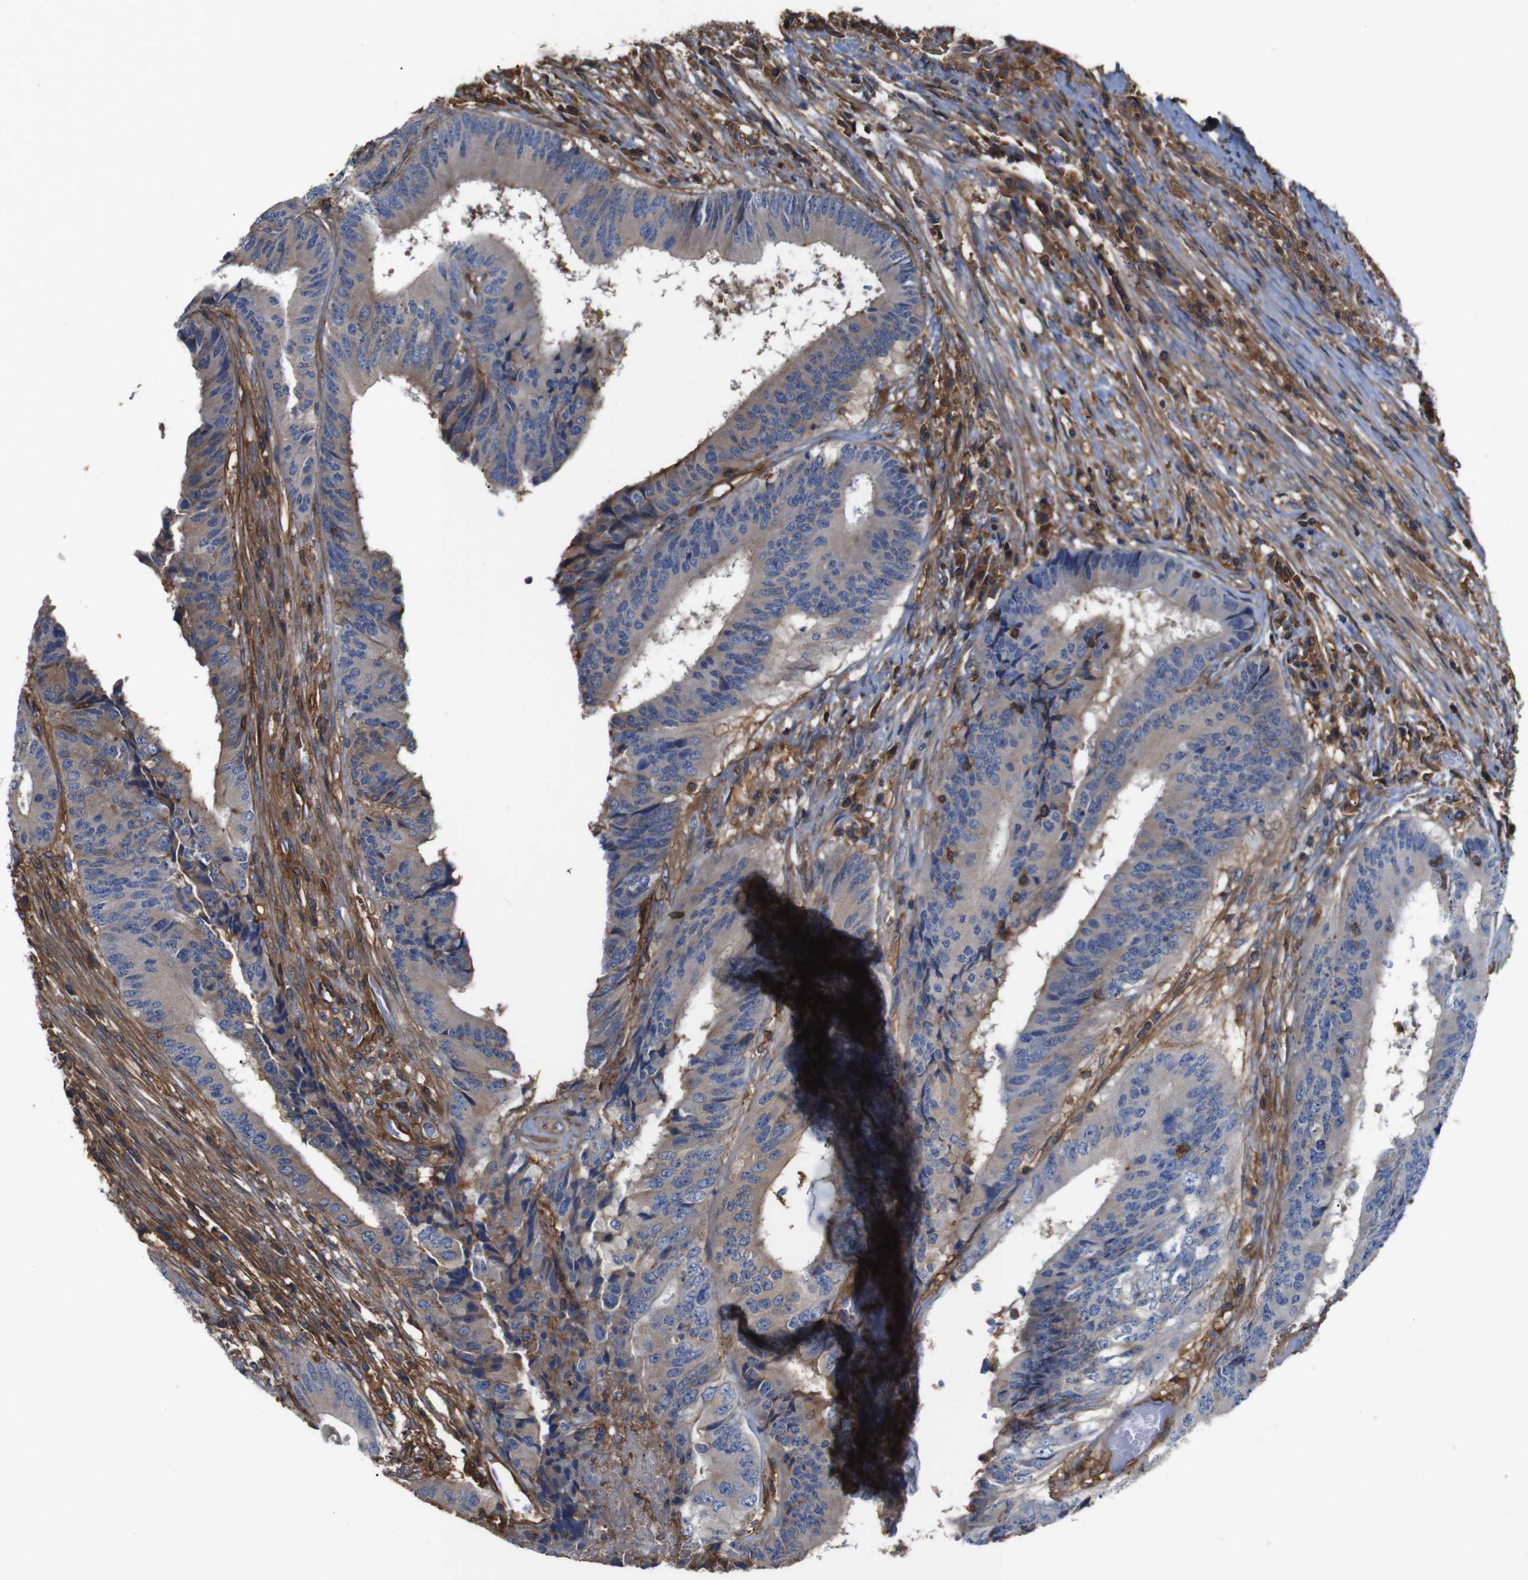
{"staining": {"intensity": "weak", "quantity": "25%-75%", "location": "cytoplasmic/membranous"}, "tissue": "colorectal cancer", "cell_type": "Tumor cells", "image_type": "cancer", "snomed": [{"axis": "morphology", "description": "Adenocarcinoma, NOS"}, {"axis": "topography", "description": "Rectum"}], "caption": "An immunohistochemistry micrograph of neoplastic tissue is shown. Protein staining in brown labels weak cytoplasmic/membranous positivity in adenocarcinoma (colorectal) within tumor cells.", "gene": "PI4KA", "patient": {"sex": "male", "age": 72}}